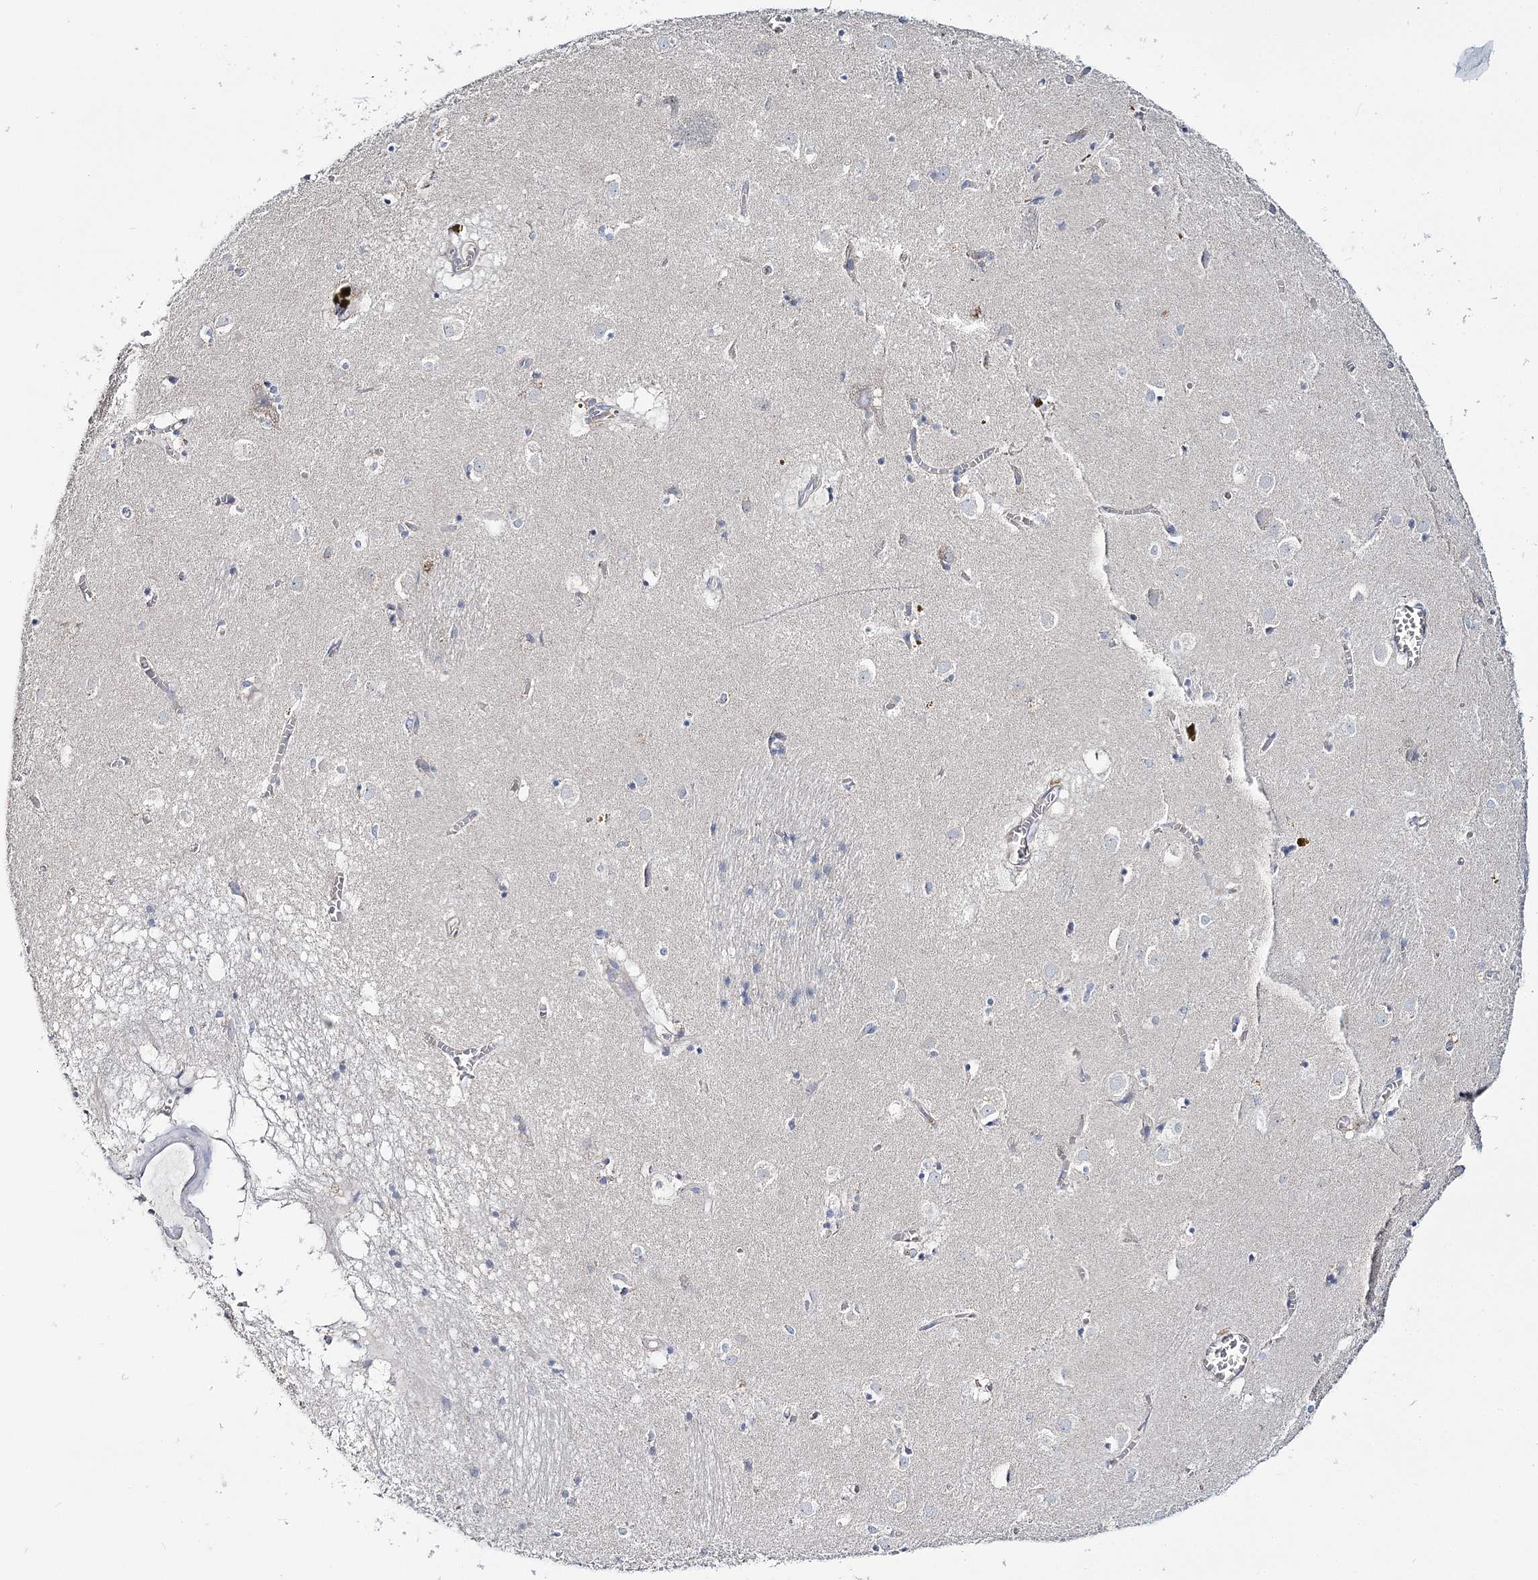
{"staining": {"intensity": "negative", "quantity": "none", "location": "none"}, "tissue": "caudate", "cell_type": "Glial cells", "image_type": "normal", "snomed": [{"axis": "morphology", "description": "Normal tissue, NOS"}, {"axis": "topography", "description": "Lateral ventricle wall"}], "caption": "DAB immunohistochemical staining of unremarkable human caudate shows no significant positivity in glial cells. (DAB immunohistochemistry with hematoxylin counter stain).", "gene": "ATP11B", "patient": {"sex": "male", "age": 70}}